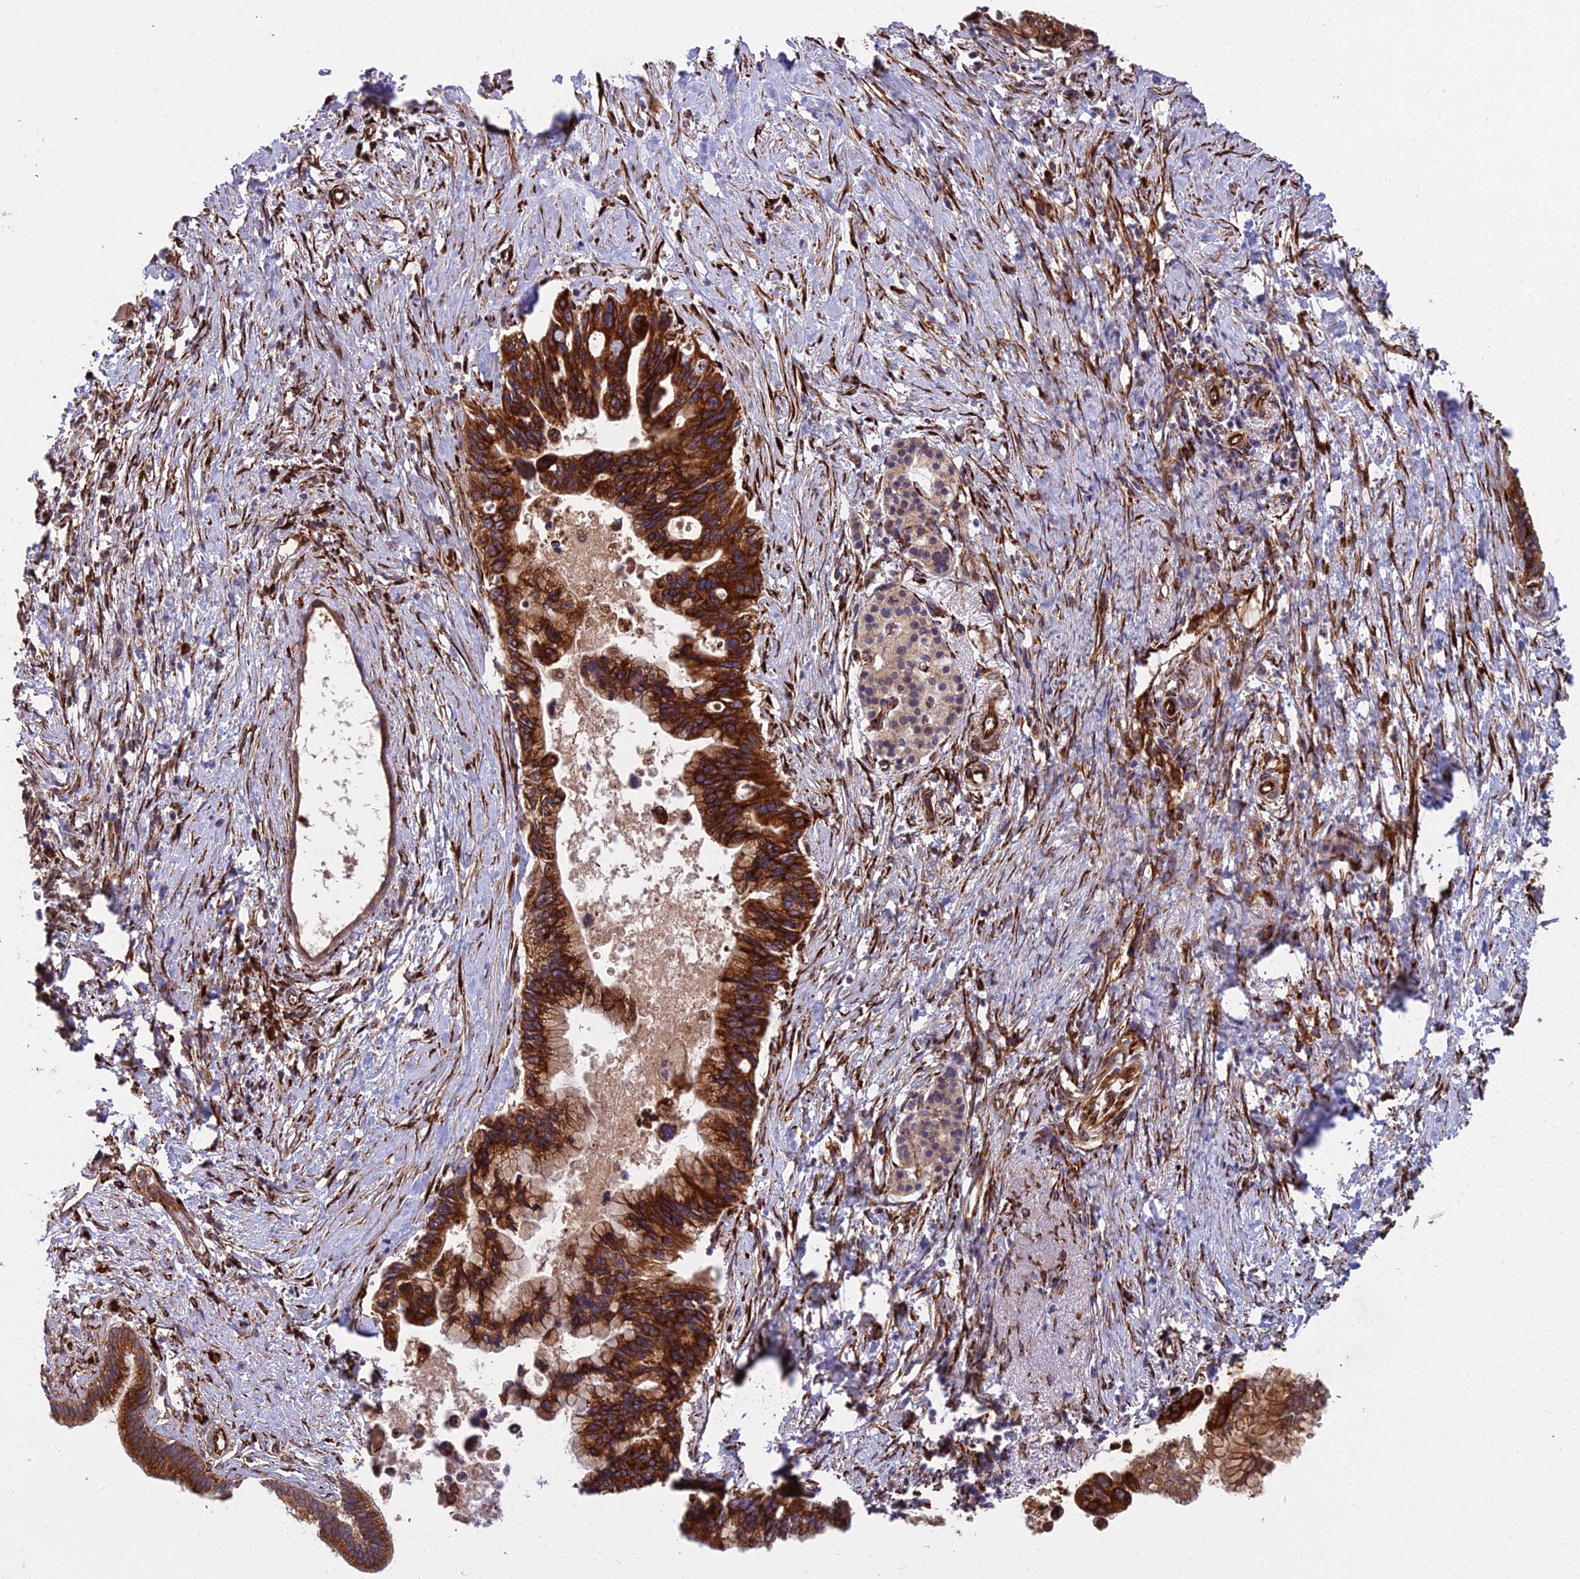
{"staining": {"intensity": "strong", "quantity": ">75%", "location": "cytoplasmic/membranous"}, "tissue": "pancreatic cancer", "cell_type": "Tumor cells", "image_type": "cancer", "snomed": [{"axis": "morphology", "description": "Adenocarcinoma, NOS"}, {"axis": "topography", "description": "Pancreas"}], "caption": "Strong cytoplasmic/membranous positivity is seen in approximately >75% of tumor cells in pancreatic cancer (adenocarcinoma).", "gene": "NDUFAF7", "patient": {"sex": "female", "age": 83}}